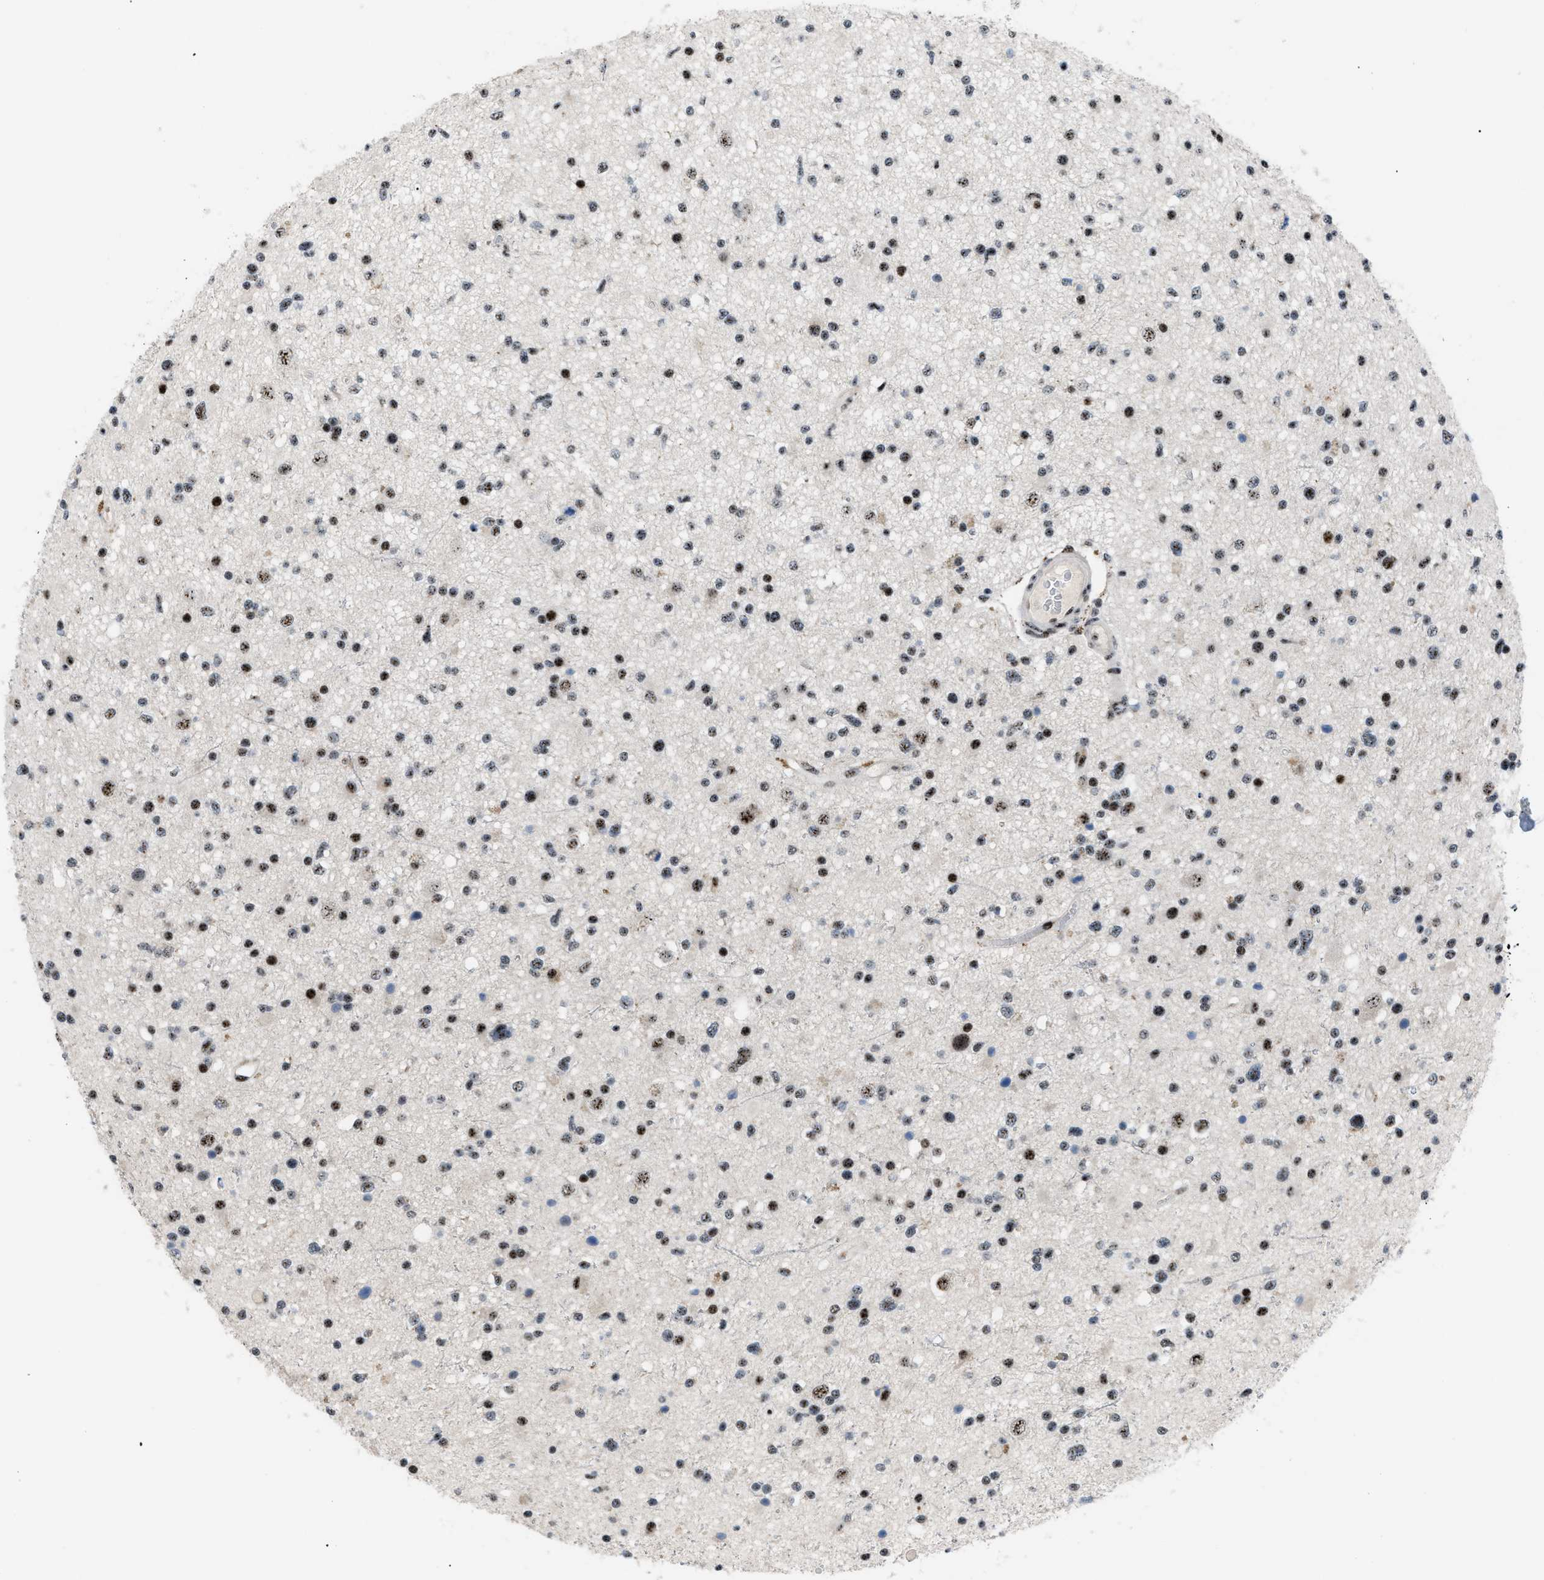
{"staining": {"intensity": "moderate", "quantity": ">75%", "location": "nuclear"}, "tissue": "glioma", "cell_type": "Tumor cells", "image_type": "cancer", "snomed": [{"axis": "morphology", "description": "Glioma, malignant, High grade"}, {"axis": "topography", "description": "Brain"}], "caption": "Moderate nuclear staining is identified in approximately >75% of tumor cells in glioma.", "gene": "CDR2", "patient": {"sex": "male", "age": 33}}